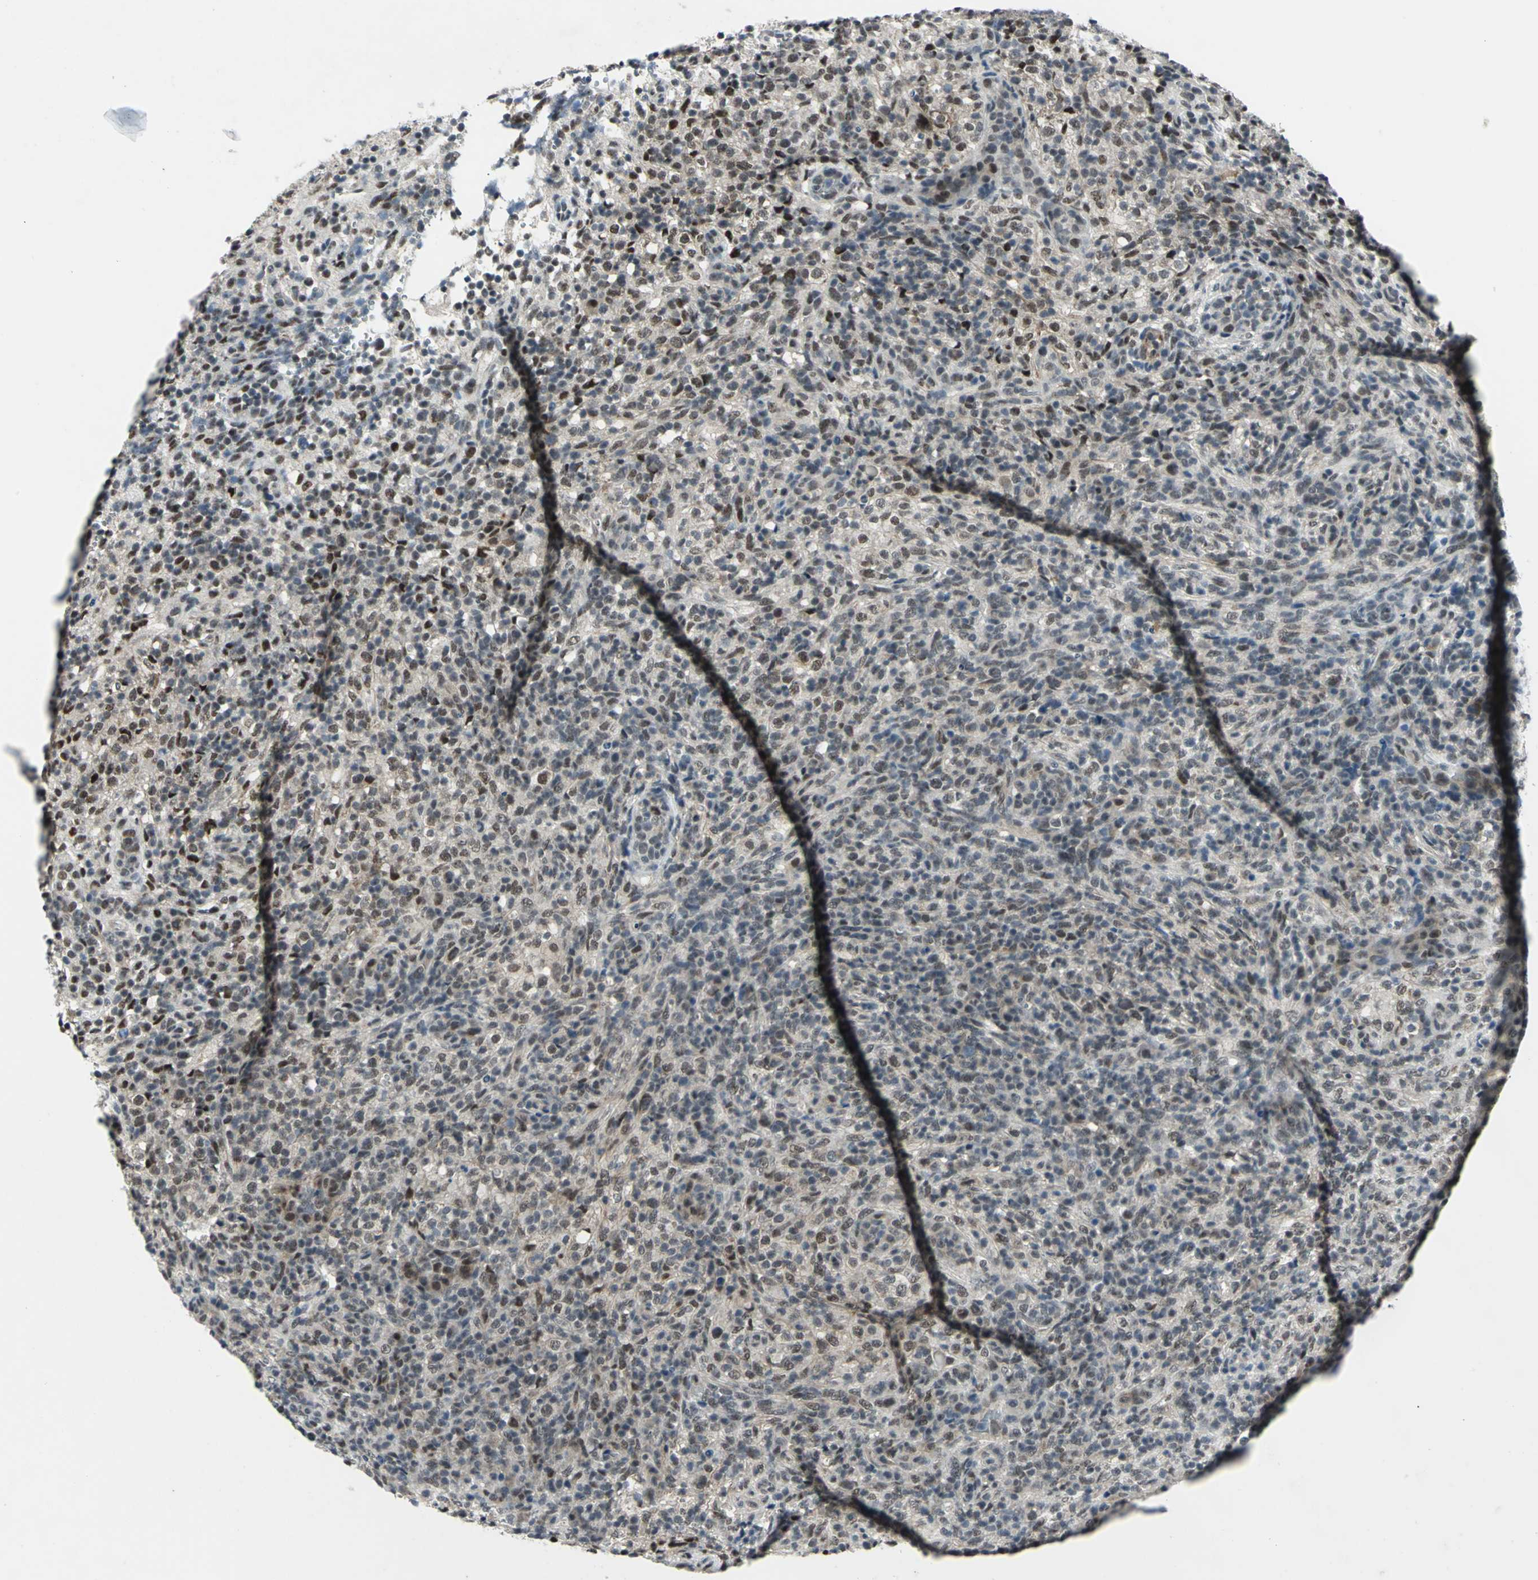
{"staining": {"intensity": "moderate", "quantity": "<25%", "location": "cytoplasmic/membranous,nuclear"}, "tissue": "lymphoma", "cell_type": "Tumor cells", "image_type": "cancer", "snomed": [{"axis": "morphology", "description": "Malignant lymphoma, non-Hodgkin's type, High grade"}, {"axis": "topography", "description": "Lymph node"}], "caption": "A brown stain shows moderate cytoplasmic/membranous and nuclear positivity of a protein in lymphoma tumor cells.", "gene": "MTA1", "patient": {"sex": "female", "age": 76}}